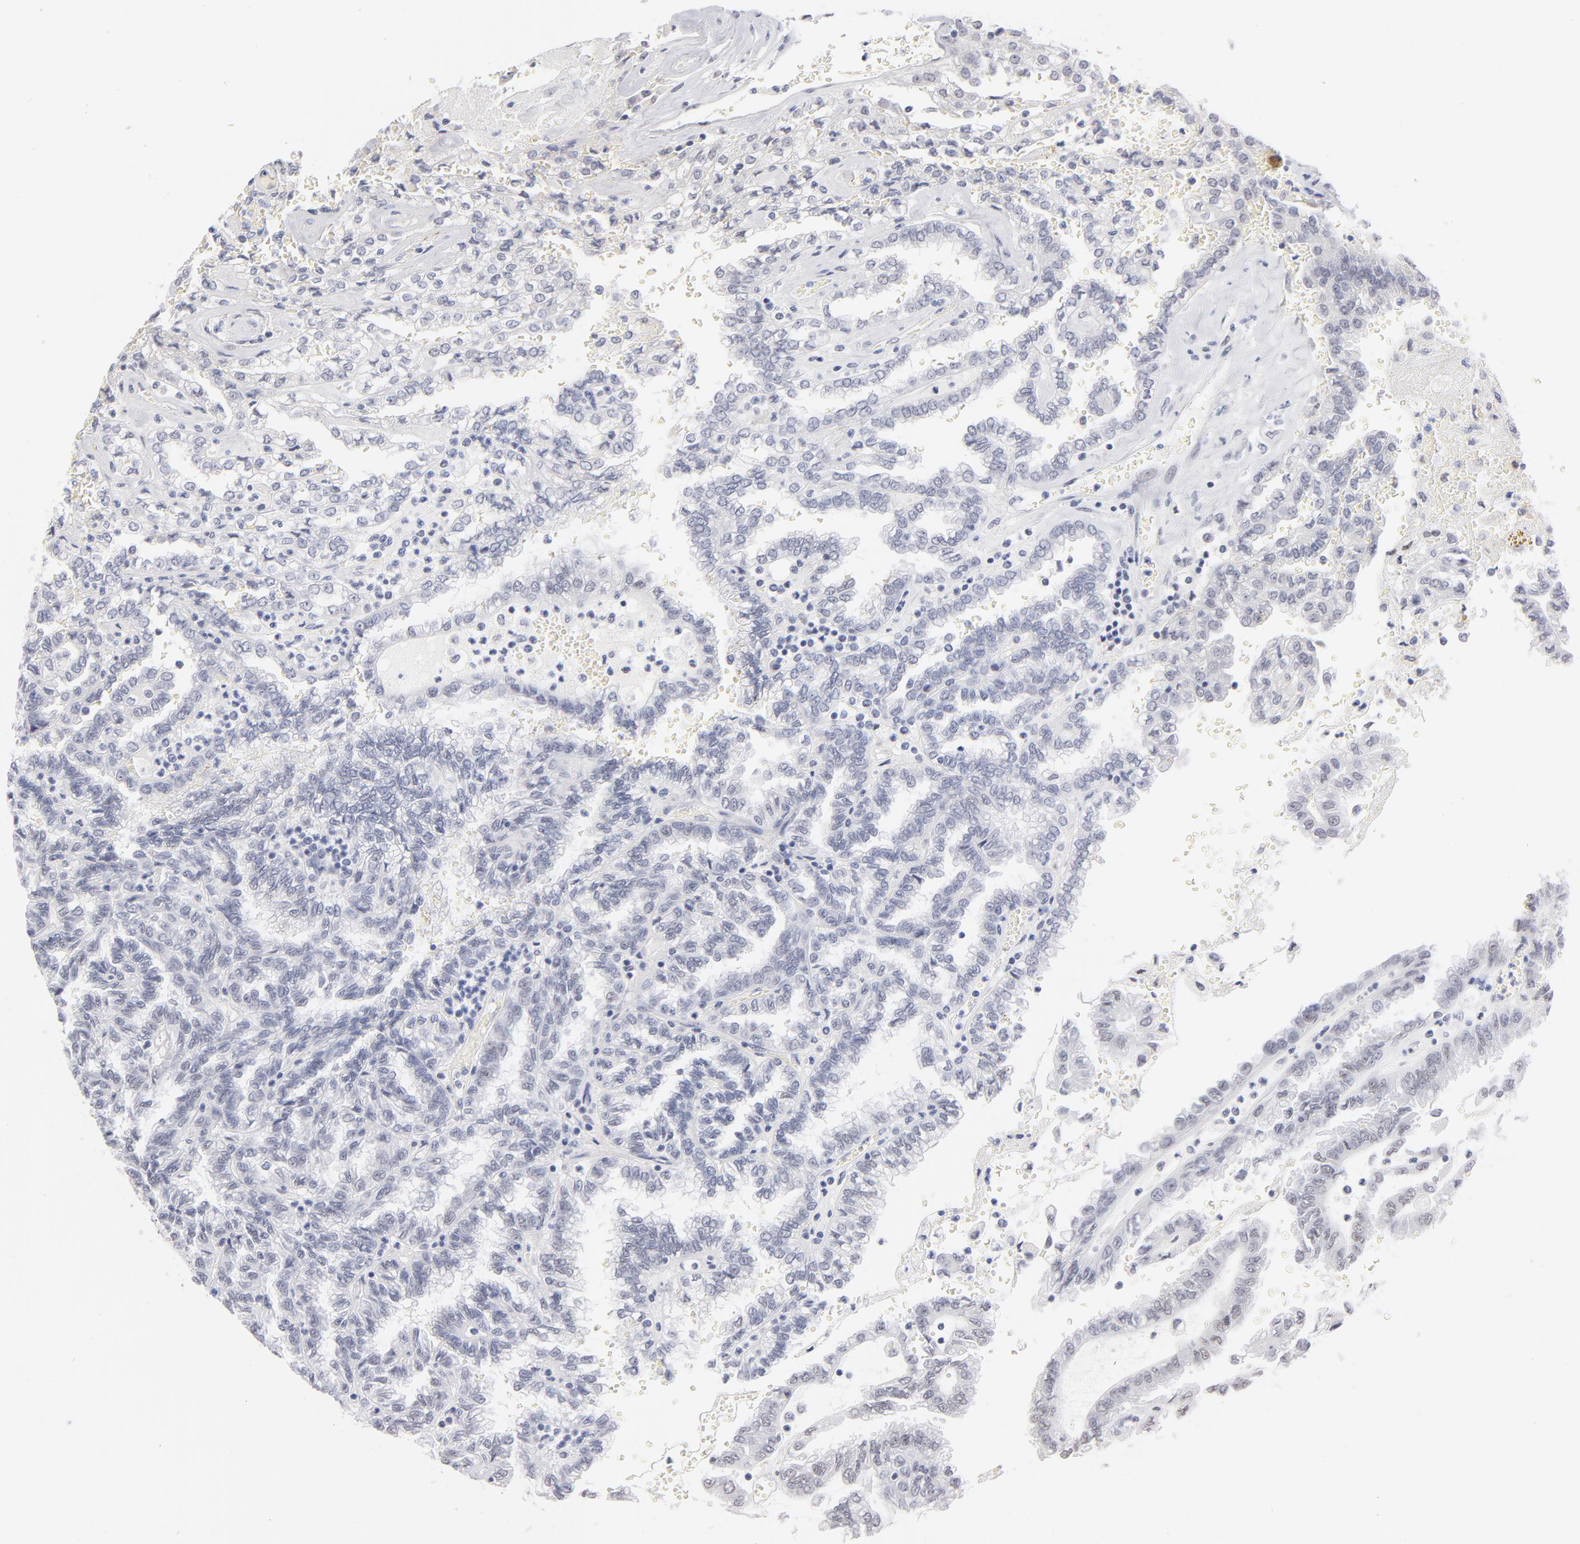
{"staining": {"intensity": "negative", "quantity": "none", "location": "none"}, "tissue": "renal cancer", "cell_type": "Tumor cells", "image_type": "cancer", "snomed": [{"axis": "morphology", "description": "Inflammation, NOS"}, {"axis": "morphology", "description": "Adenocarcinoma, NOS"}, {"axis": "topography", "description": "Kidney"}], "caption": "High magnification brightfield microscopy of renal cancer stained with DAB (3,3'-diaminobenzidine) (brown) and counterstained with hematoxylin (blue): tumor cells show no significant positivity.", "gene": "KHNYN", "patient": {"sex": "male", "age": 68}}